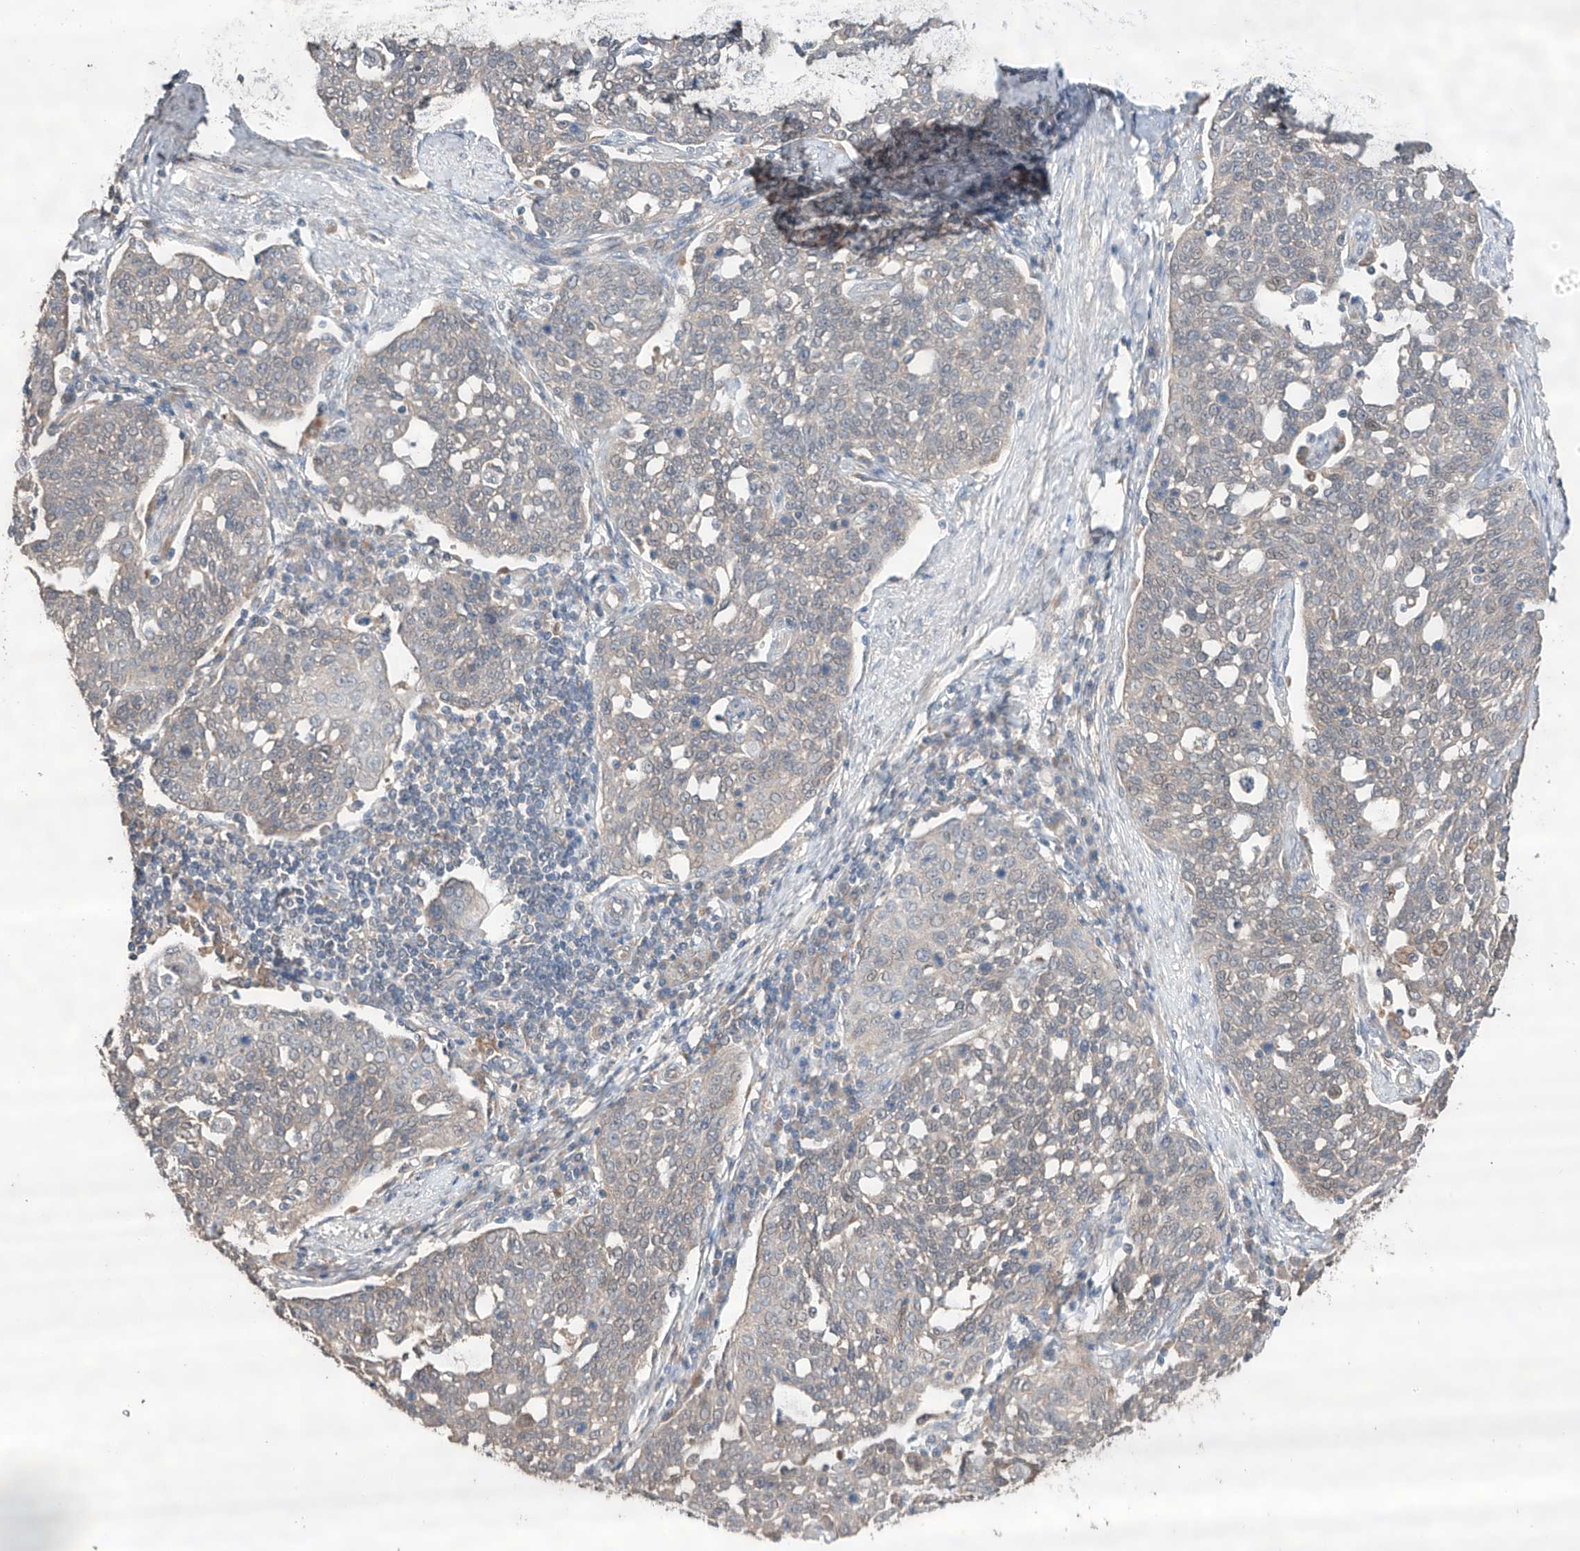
{"staining": {"intensity": "negative", "quantity": "none", "location": "none"}, "tissue": "cervical cancer", "cell_type": "Tumor cells", "image_type": "cancer", "snomed": [{"axis": "morphology", "description": "Squamous cell carcinoma, NOS"}, {"axis": "topography", "description": "Cervix"}], "caption": "Tumor cells are negative for brown protein staining in cervical cancer.", "gene": "ZFHX2", "patient": {"sex": "female", "age": 34}}